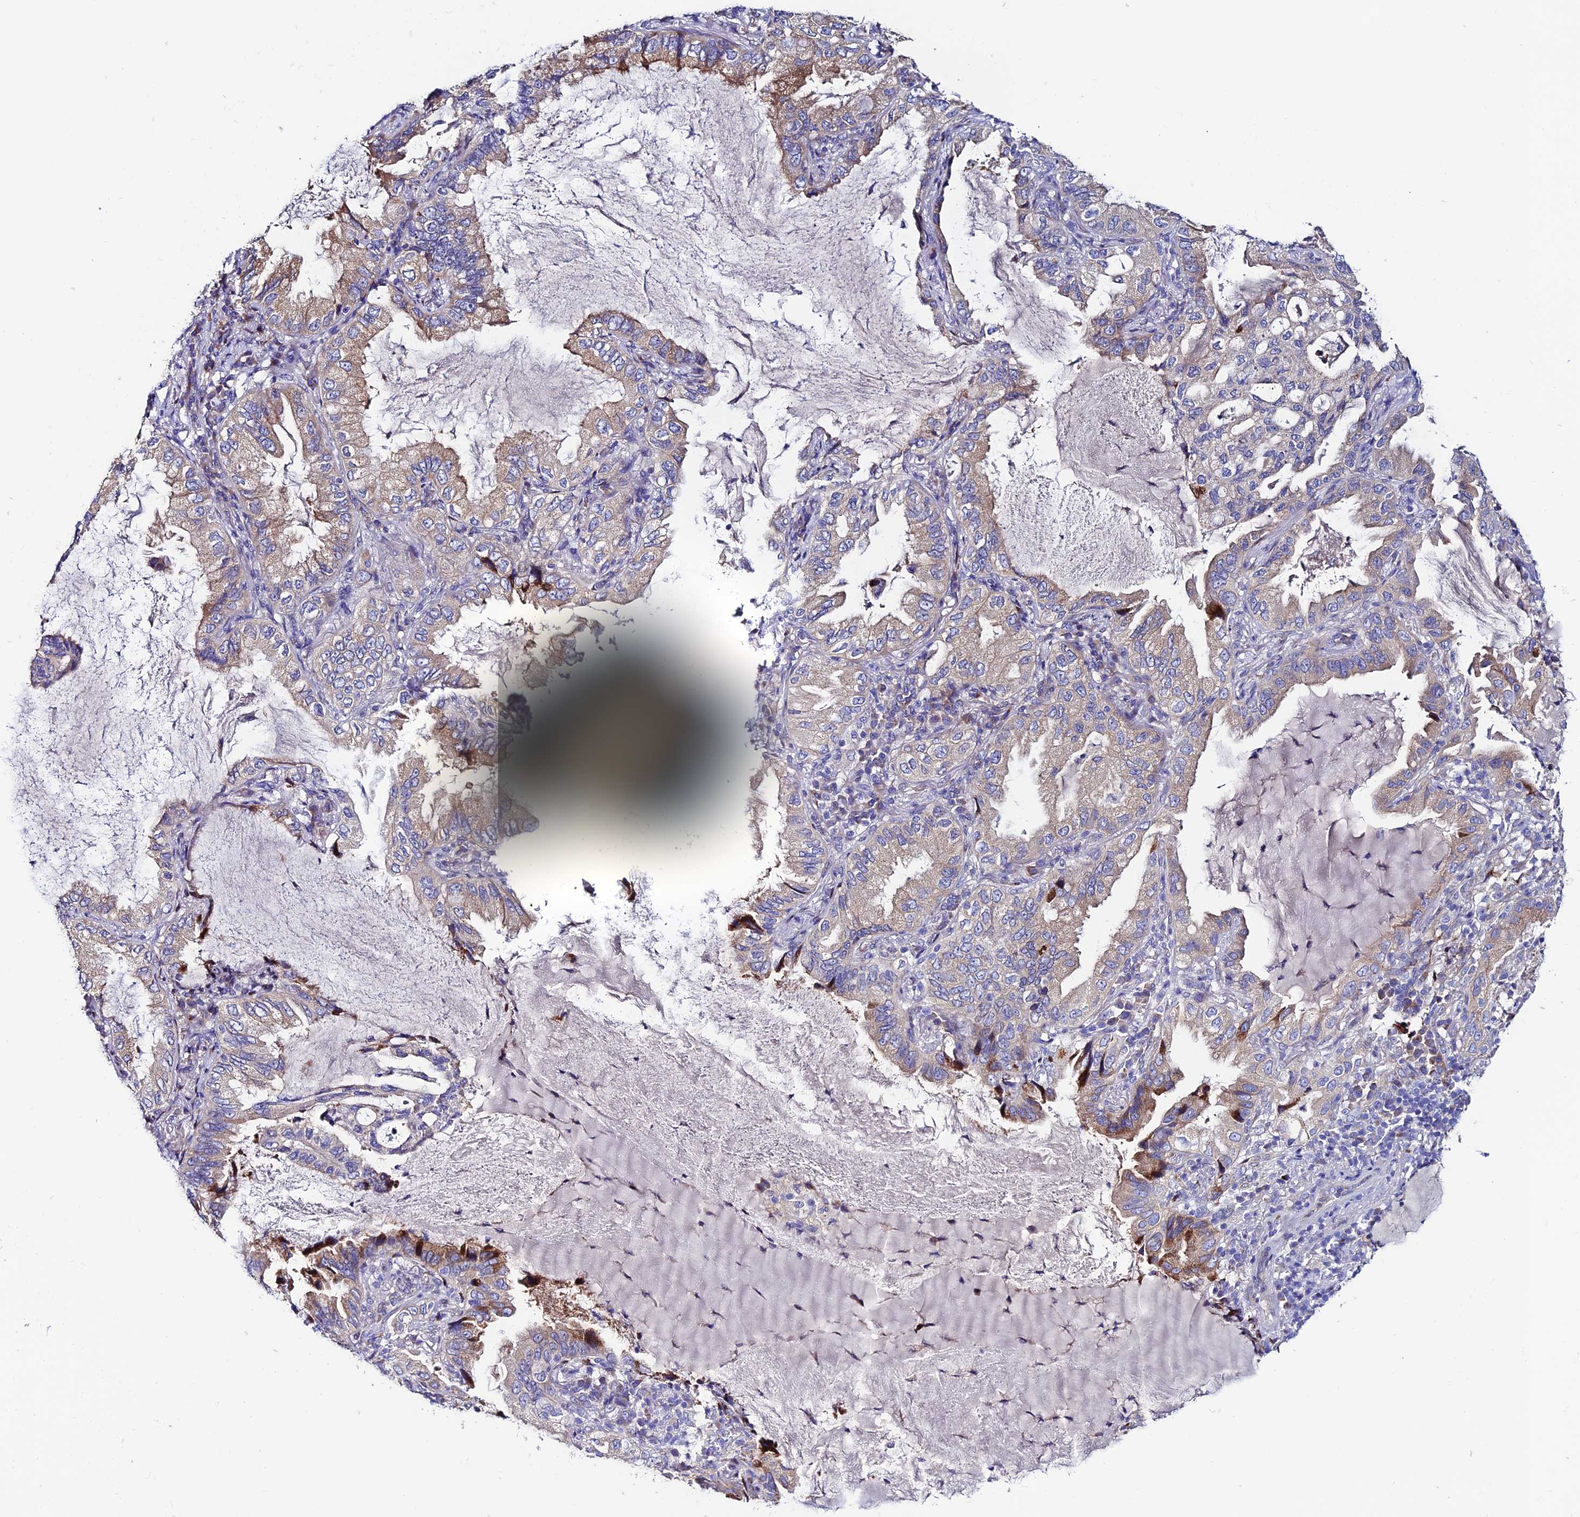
{"staining": {"intensity": "moderate", "quantity": "<25%", "location": "cytoplasmic/membranous"}, "tissue": "lung cancer", "cell_type": "Tumor cells", "image_type": "cancer", "snomed": [{"axis": "morphology", "description": "Adenocarcinoma, NOS"}, {"axis": "topography", "description": "Lung"}], "caption": "The immunohistochemical stain highlights moderate cytoplasmic/membranous expression in tumor cells of lung adenocarcinoma tissue. The staining was performed using DAB to visualize the protein expression in brown, while the nuclei were stained in blue with hematoxylin (Magnification: 20x).", "gene": "OR51Q1", "patient": {"sex": "female", "age": 69}}